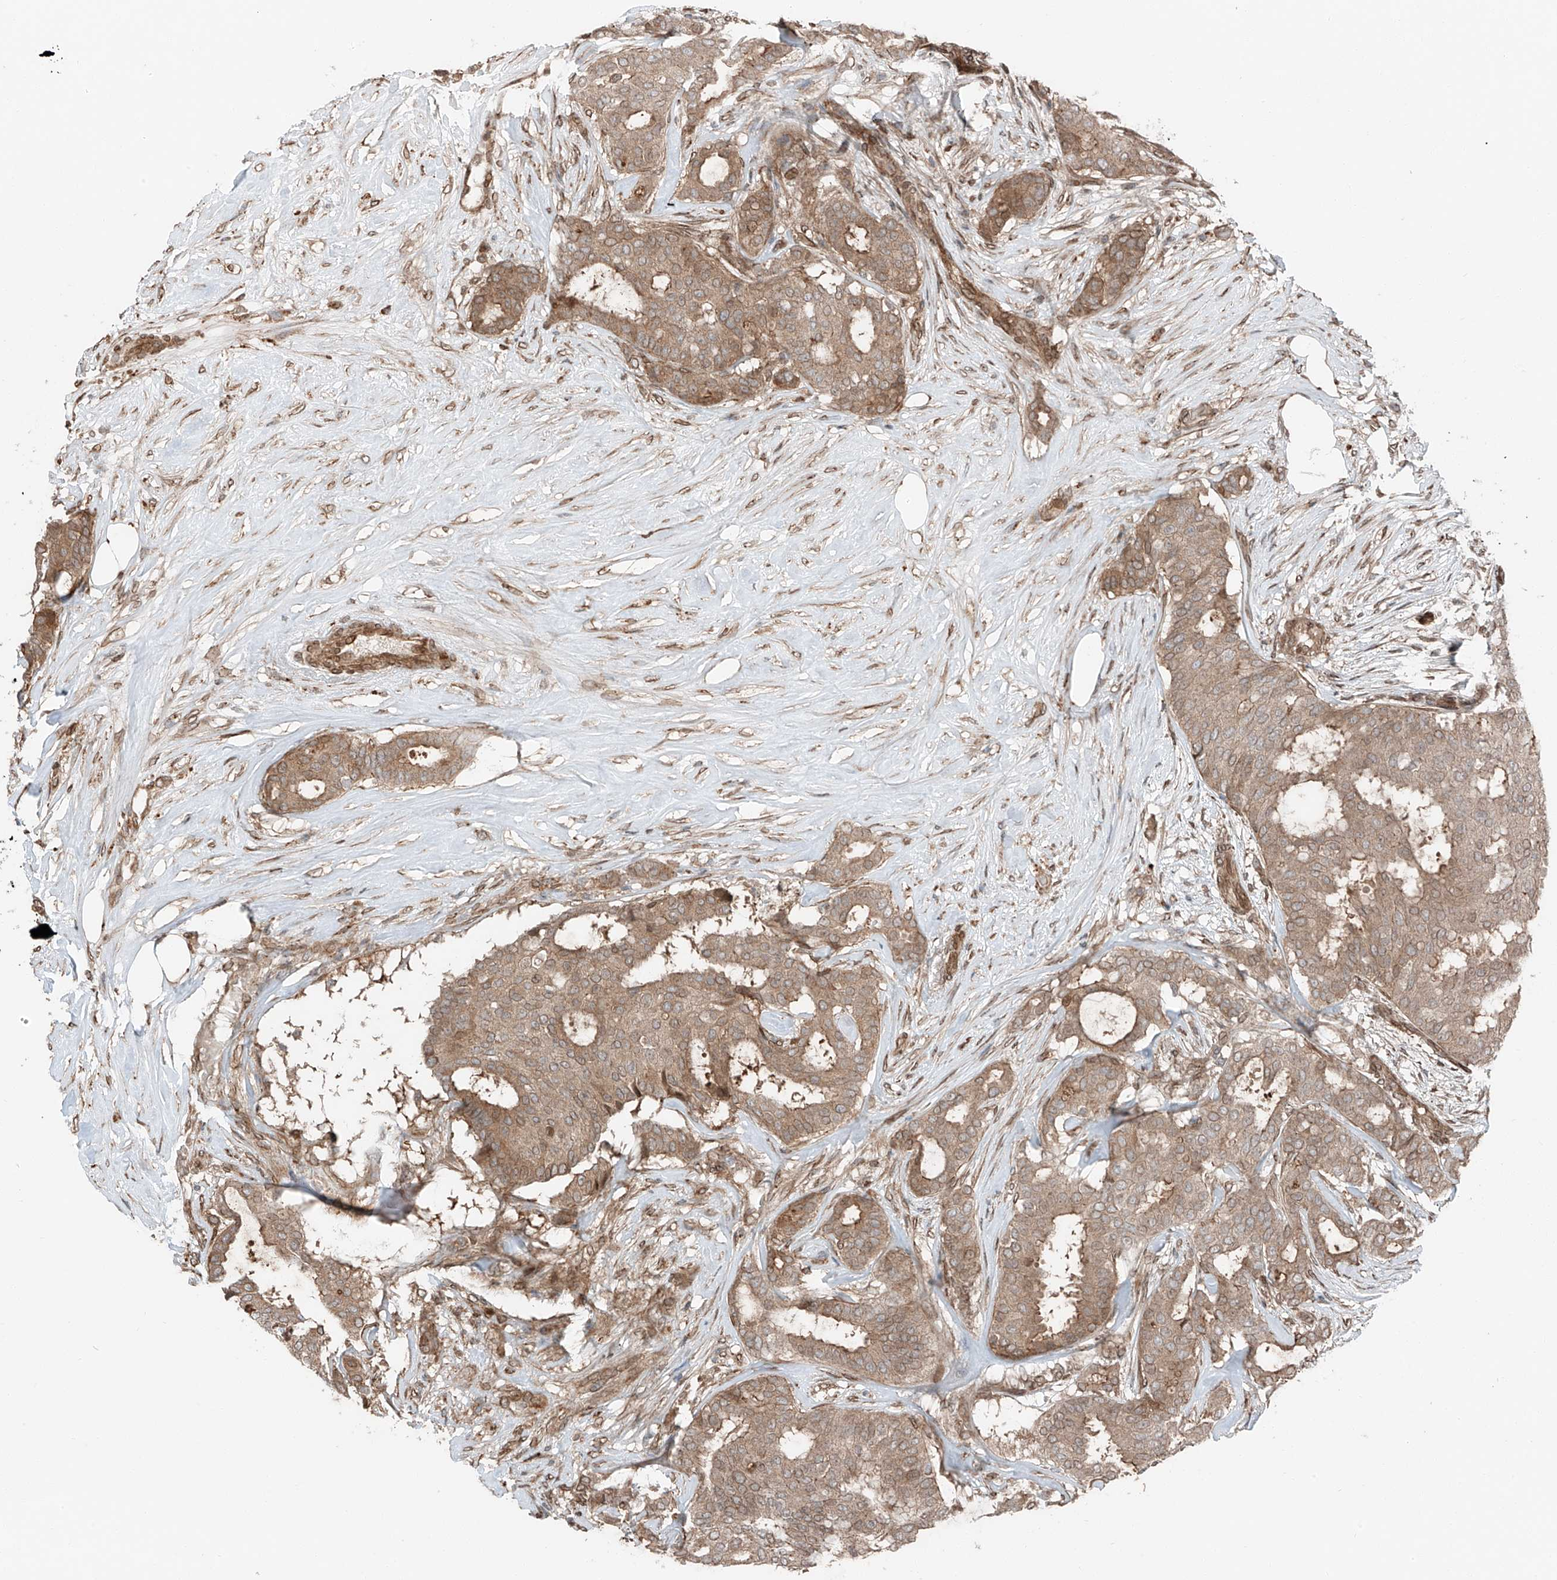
{"staining": {"intensity": "moderate", "quantity": ">75%", "location": "cytoplasmic/membranous,nuclear"}, "tissue": "breast cancer", "cell_type": "Tumor cells", "image_type": "cancer", "snomed": [{"axis": "morphology", "description": "Duct carcinoma"}, {"axis": "topography", "description": "Breast"}], "caption": "Immunohistochemistry (IHC) of human intraductal carcinoma (breast) shows medium levels of moderate cytoplasmic/membranous and nuclear staining in about >75% of tumor cells.", "gene": "CEP162", "patient": {"sex": "female", "age": 75}}